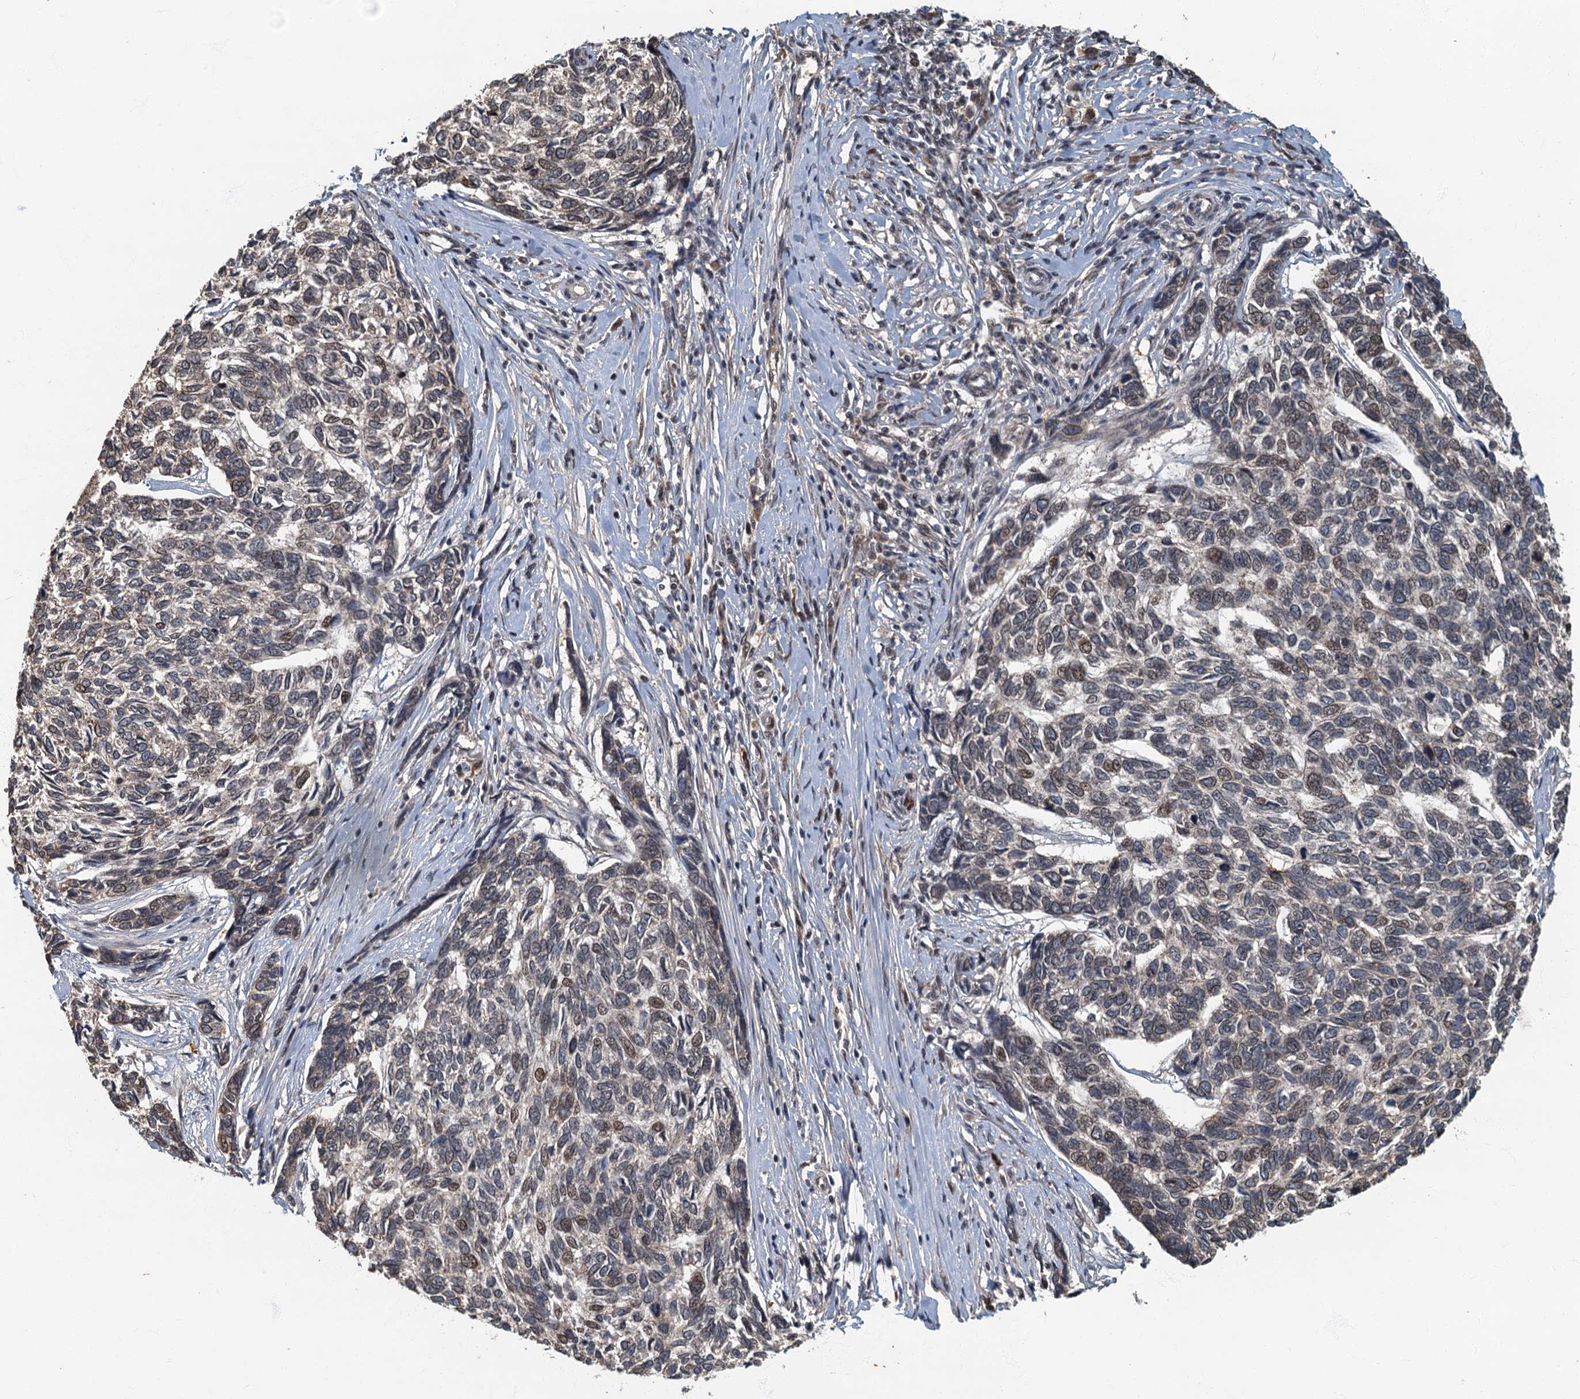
{"staining": {"intensity": "weak", "quantity": "<25%", "location": "nuclear"}, "tissue": "skin cancer", "cell_type": "Tumor cells", "image_type": "cancer", "snomed": [{"axis": "morphology", "description": "Basal cell carcinoma"}, {"axis": "topography", "description": "Skin"}], "caption": "Immunohistochemistry (IHC) photomicrograph of neoplastic tissue: human skin basal cell carcinoma stained with DAB (3,3'-diaminobenzidine) exhibits no significant protein positivity in tumor cells. (Stains: DAB (3,3'-diaminobenzidine) IHC with hematoxylin counter stain, Microscopy: brightfield microscopy at high magnification).", "gene": "CKAP2L", "patient": {"sex": "female", "age": 65}}